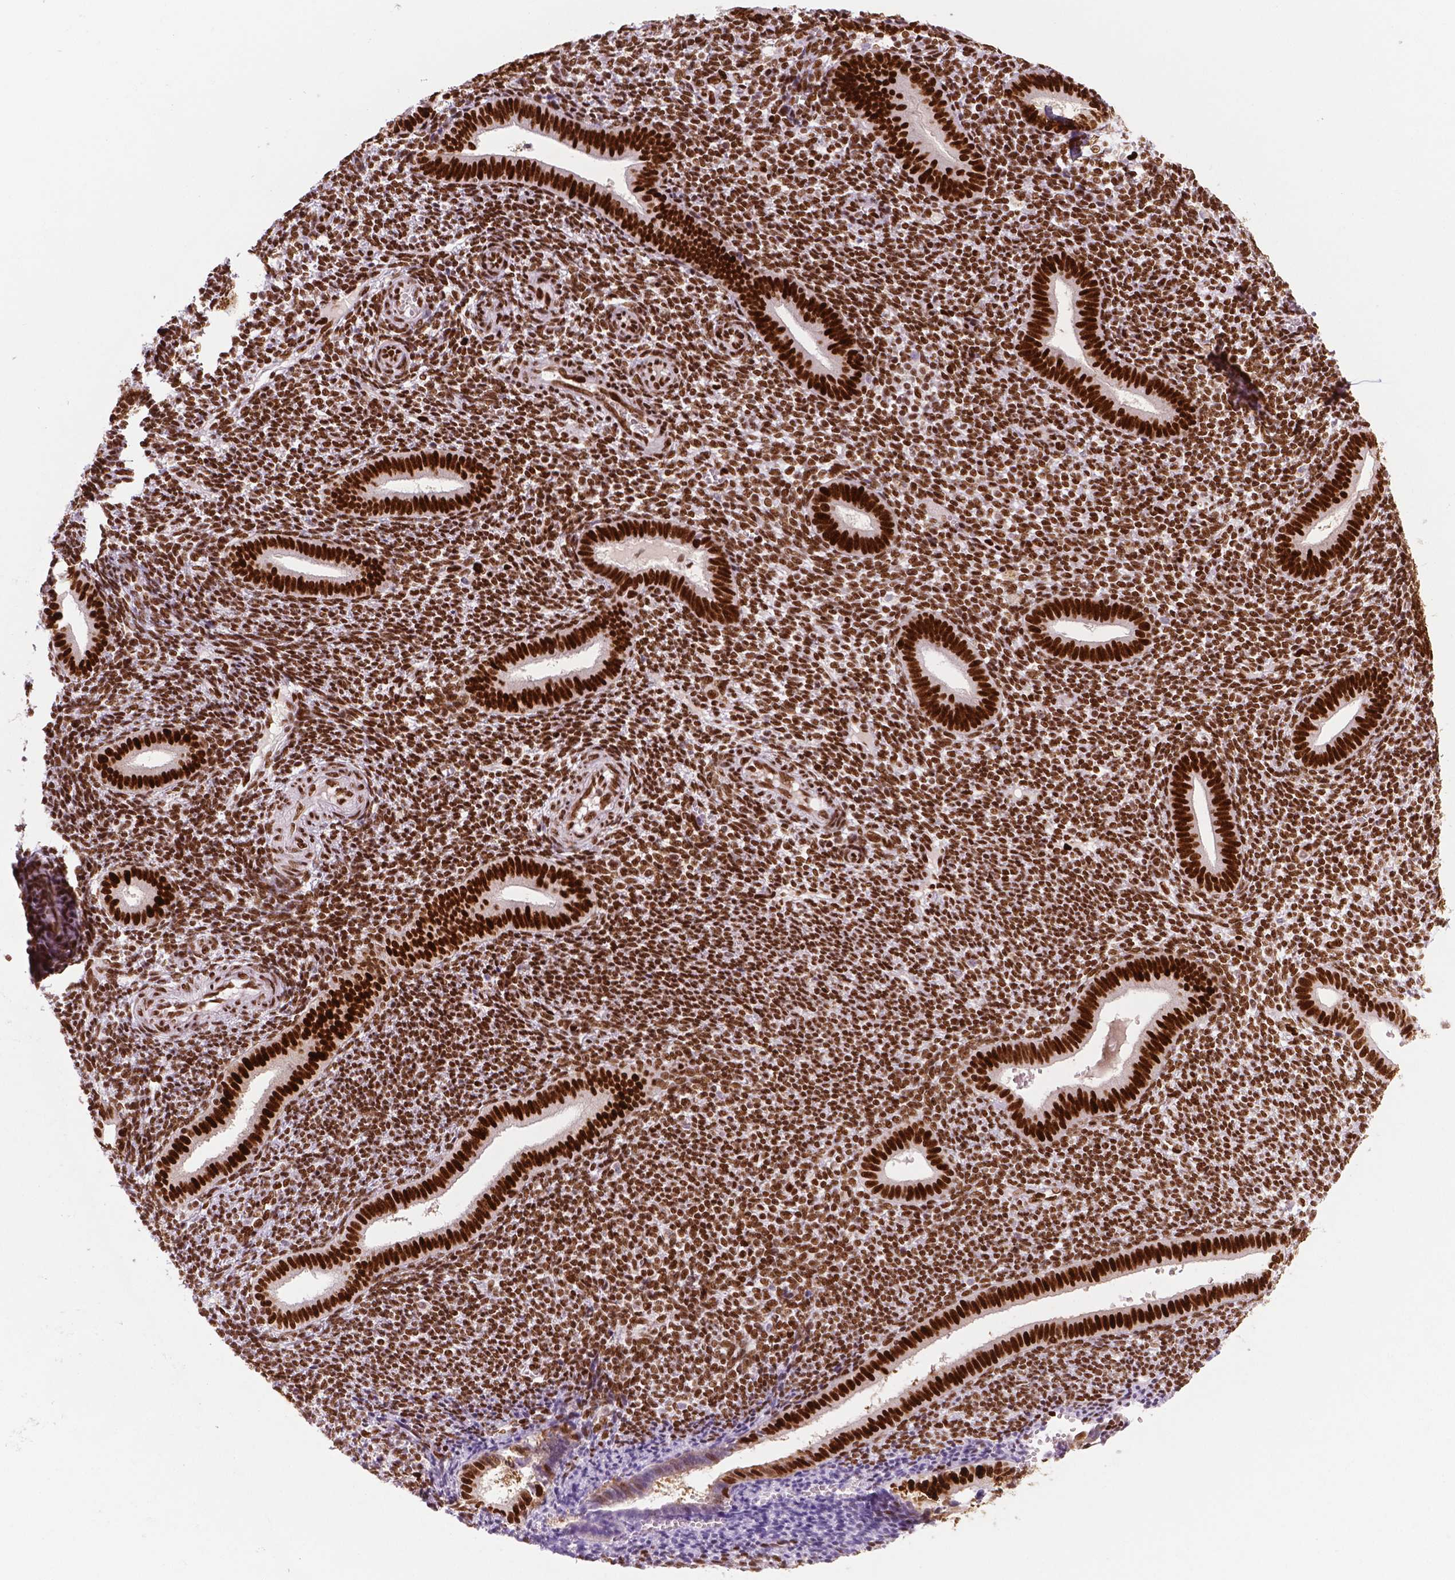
{"staining": {"intensity": "strong", "quantity": "25%-75%", "location": "nuclear"}, "tissue": "endometrium", "cell_type": "Cells in endometrial stroma", "image_type": "normal", "snomed": [{"axis": "morphology", "description": "Normal tissue, NOS"}, {"axis": "topography", "description": "Endometrium"}], "caption": "High-power microscopy captured an immunohistochemistry (IHC) micrograph of normal endometrium, revealing strong nuclear positivity in about 25%-75% of cells in endometrial stroma.", "gene": "MSH6", "patient": {"sex": "female", "age": 25}}